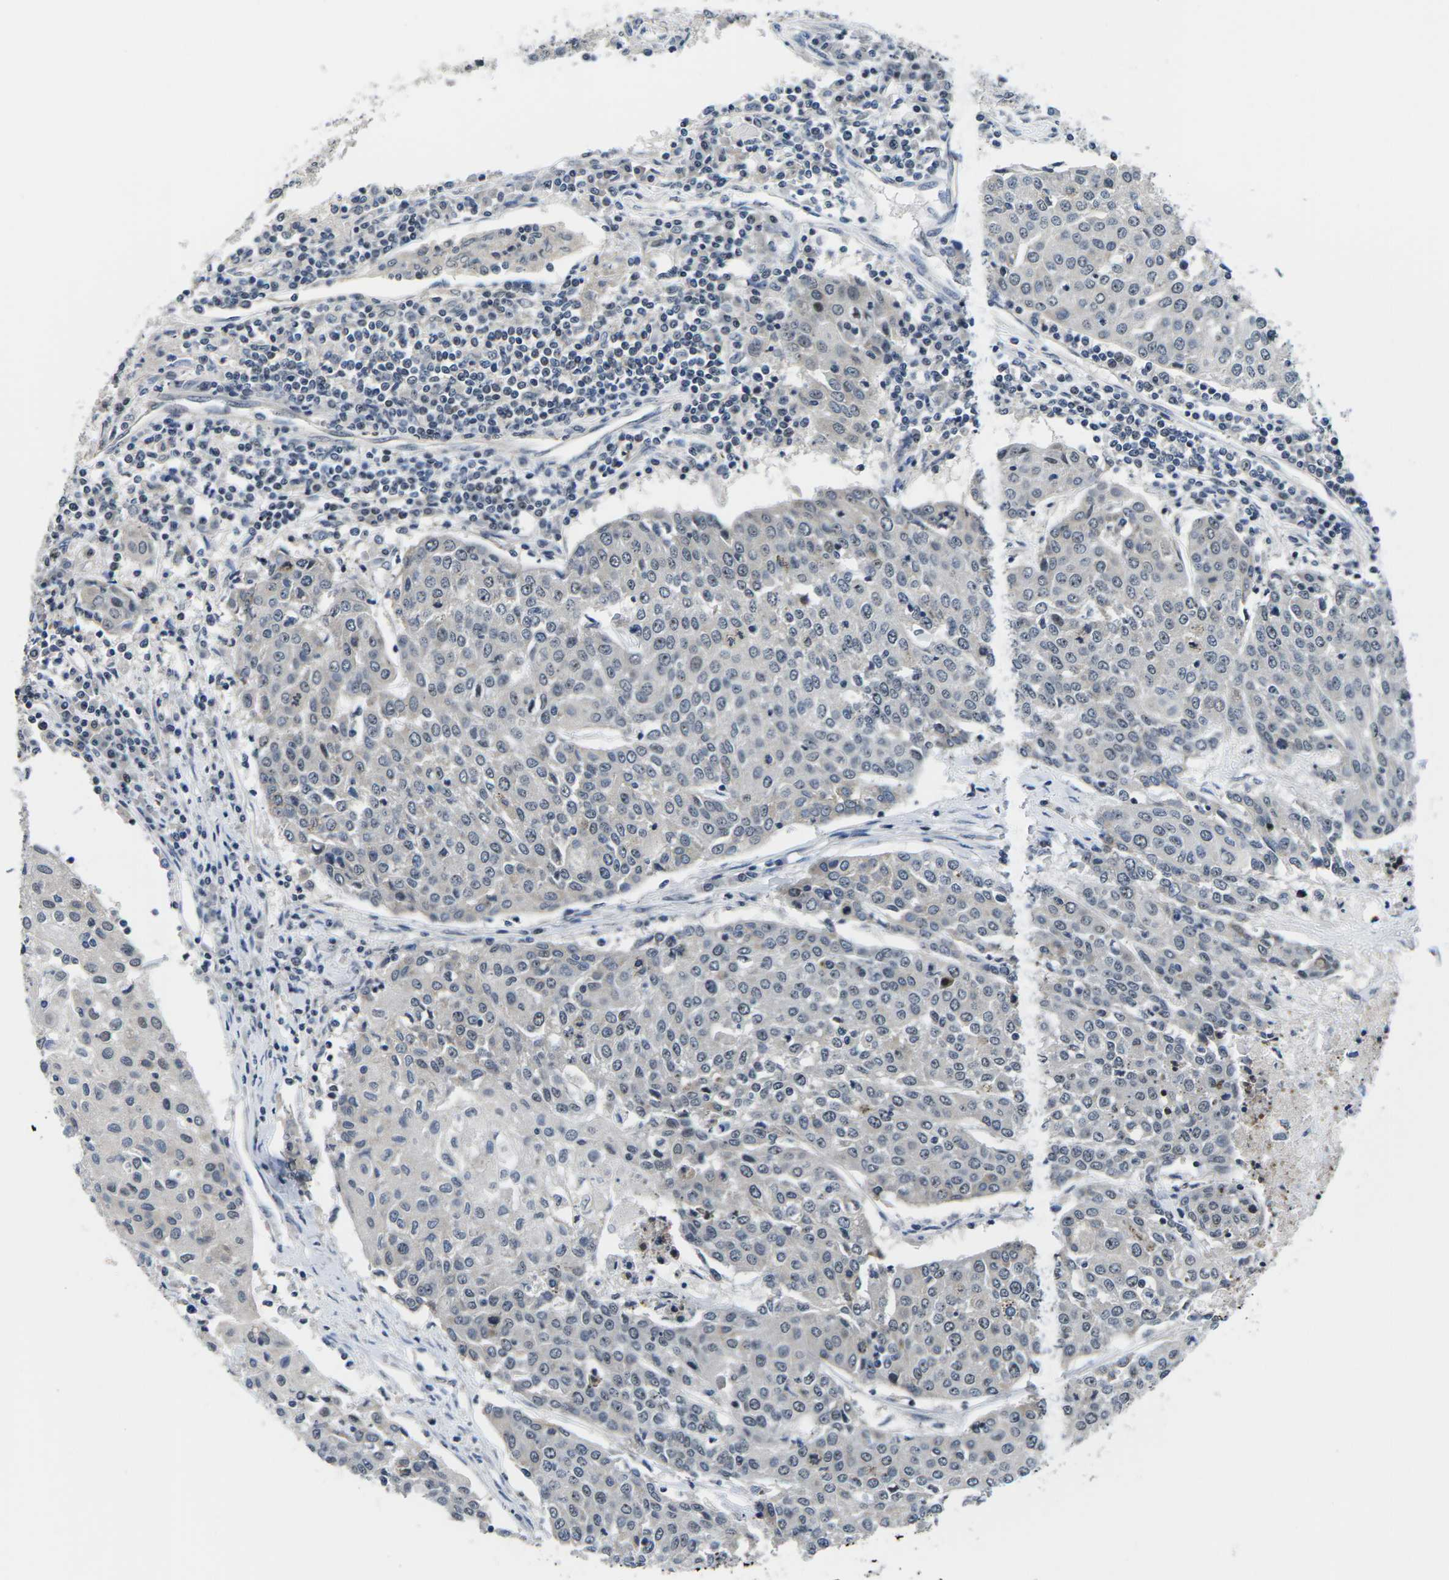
{"staining": {"intensity": "weak", "quantity": "<25%", "location": "nuclear"}, "tissue": "urothelial cancer", "cell_type": "Tumor cells", "image_type": "cancer", "snomed": [{"axis": "morphology", "description": "Urothelial carcinoma, High grade"}, {"axis": "topography", "description": "Urinary bladder"}], "caption": "Immunohistochemistry image of neoplastic tissue: urothelial cancer stained with DAB (3,3'-diaminobenzidine) displays no significant protein staining in tumor cells. (Brightfield microscopy of DAB (3,3'-diaminobenzidine) IHC at high magnification).", "gene": "NSRP1", "patient": {"sex": "female", "age": 85}}